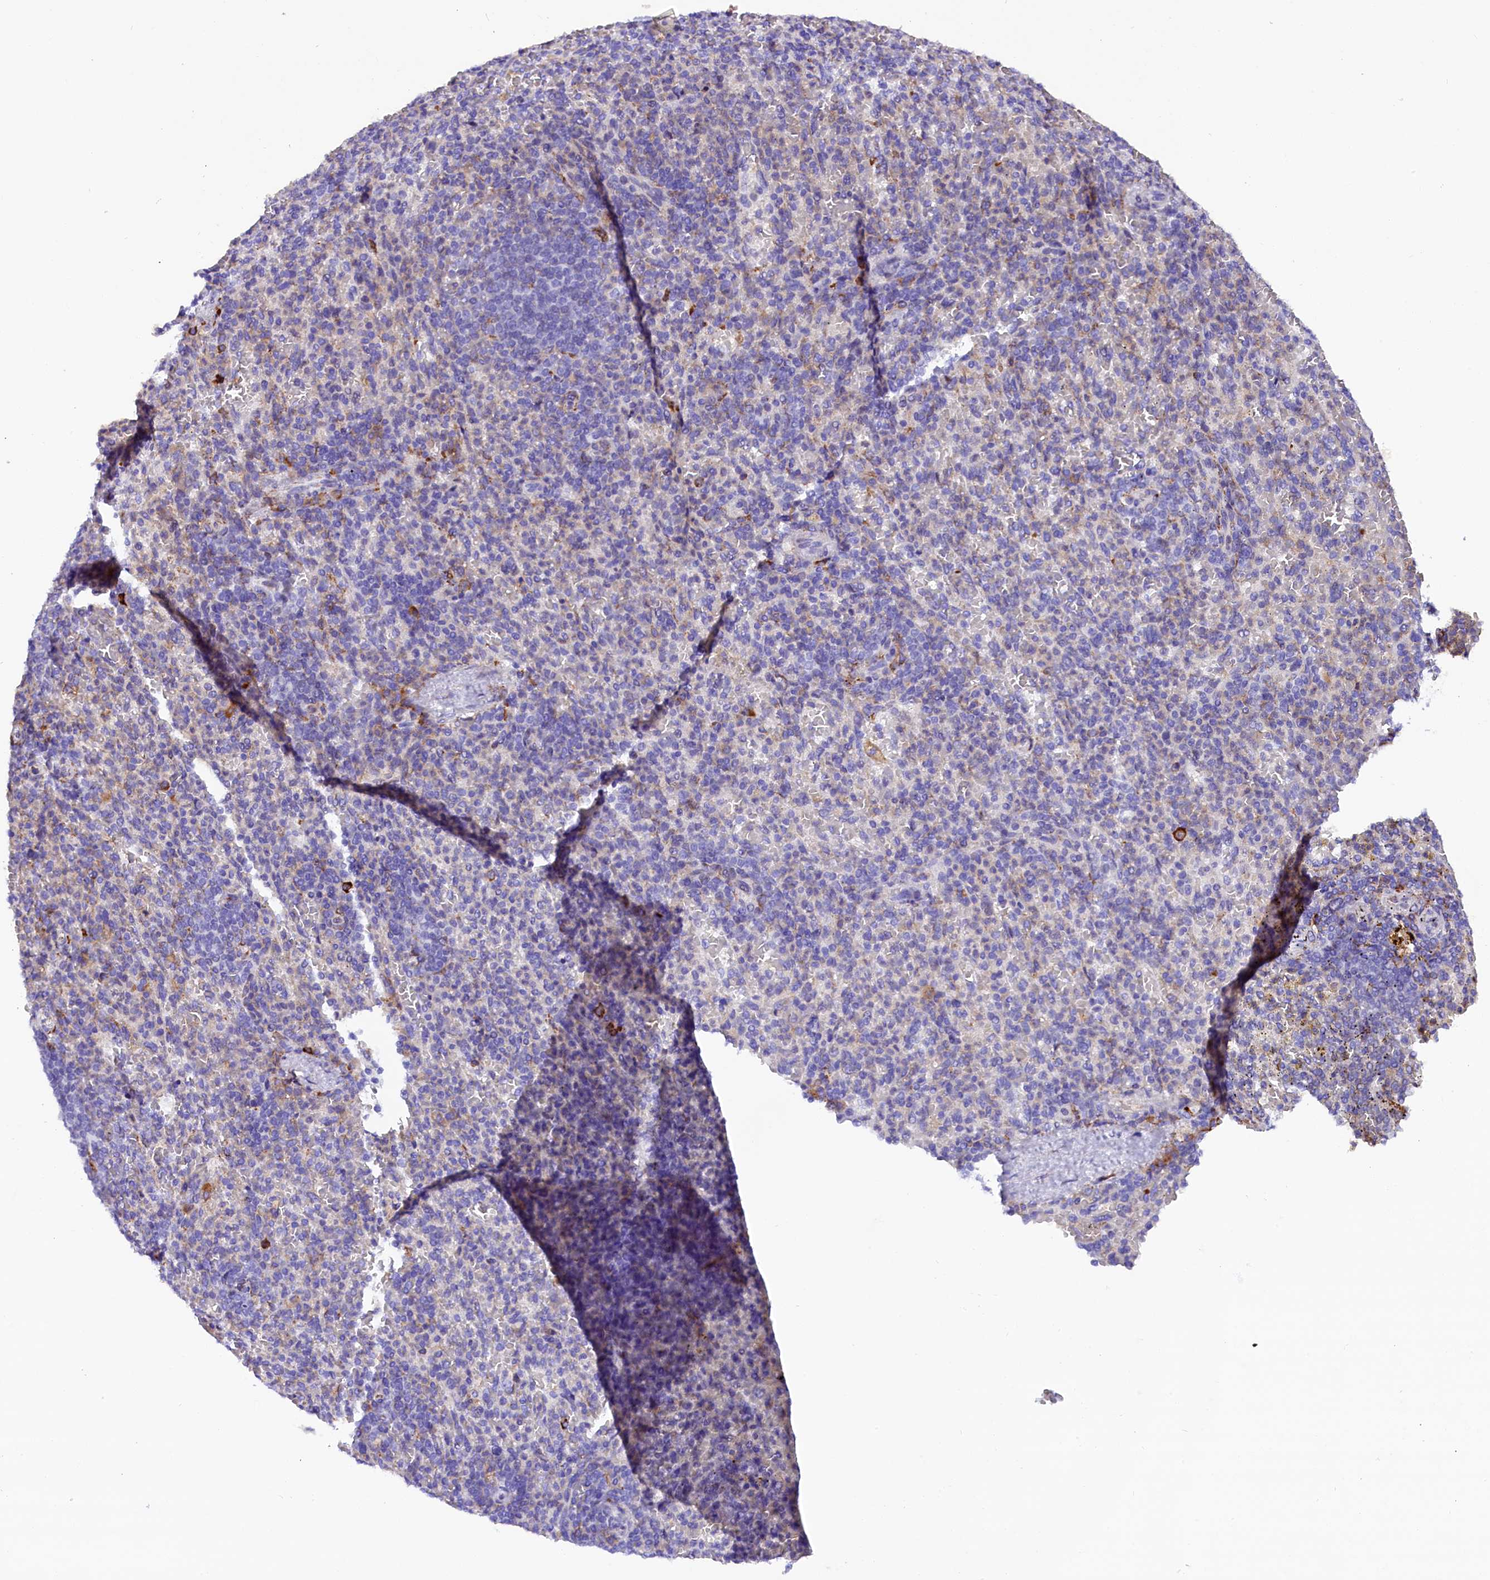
{"staining": {"intensity": "negative", "quantity": "none", "location": "none"}, "tissue": "spleen", "cell_type": "Cells in red pulp", "image_type": "normal", "snomed": [{"axis": "morphology", "description": "Normal tissue, NOS"}, {"axis": "topography", "description": "Spleen"}], "caption": "High power microscopy micrograph of an immunohistochemistry (IHC) micrograph of benign spleen, revealing no significant expression in cells in red pulp. (Stains: DAB IHC with hematoxylin counter stain, Microscopy: brightfield microscopy at high magnification).", "gene": "CMTR2", "patient": {"sex": "female", "age": 74}}